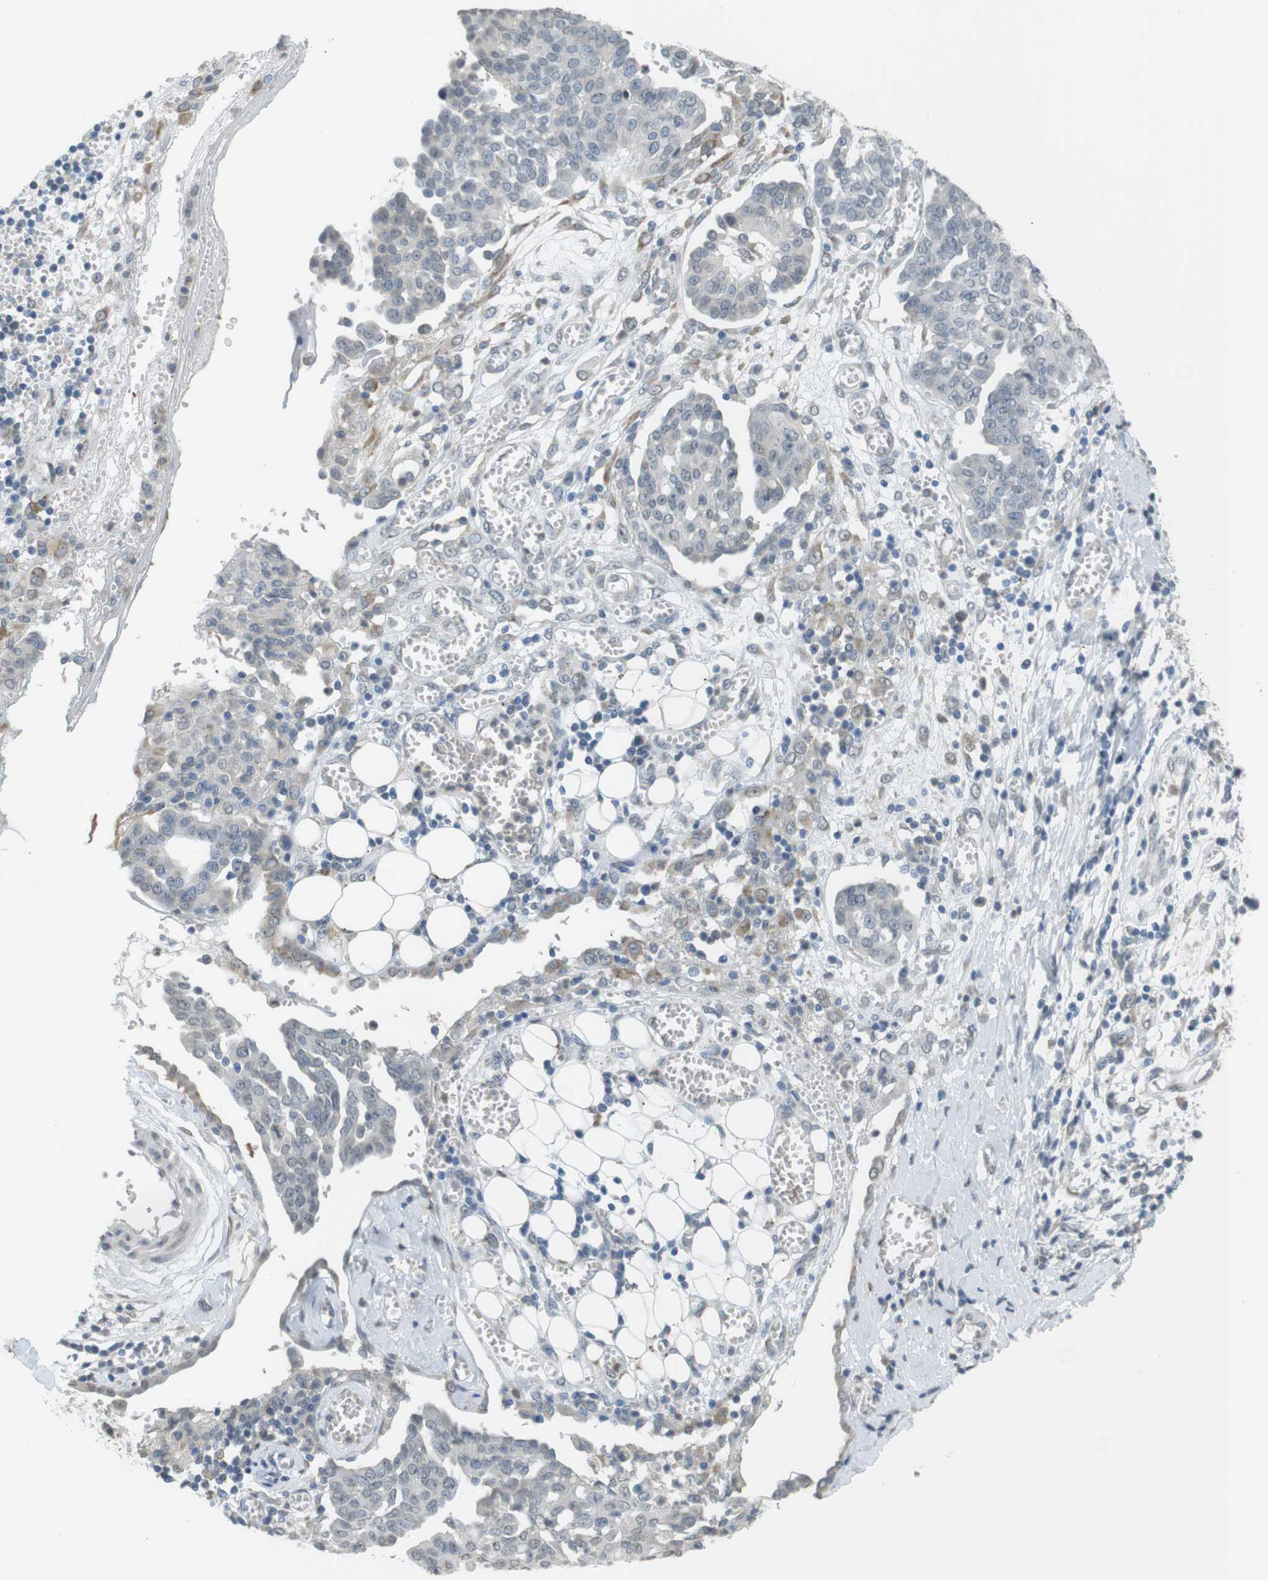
{"staining": {"intensity": "negative", "quantity": "none", "location": "none"}, "tissue": "ovarian cancer", "cell_type": "Tumor cells", "image_type": "cancer", "snomed": [{"axis": "morphology", "description": "Cystadenocarcinoma, serous, NOS"}, {"axis": "topography", "description": "Soft tissue"}, {"axis": "topography", "description": "Ovary"}], "caption": "The histopathology image reveals no staining of tumor cells in serous cystadenocarcinoma (ovarian).", "gene": "FZD10", "patient": {"sex": "female", "age": 57}}